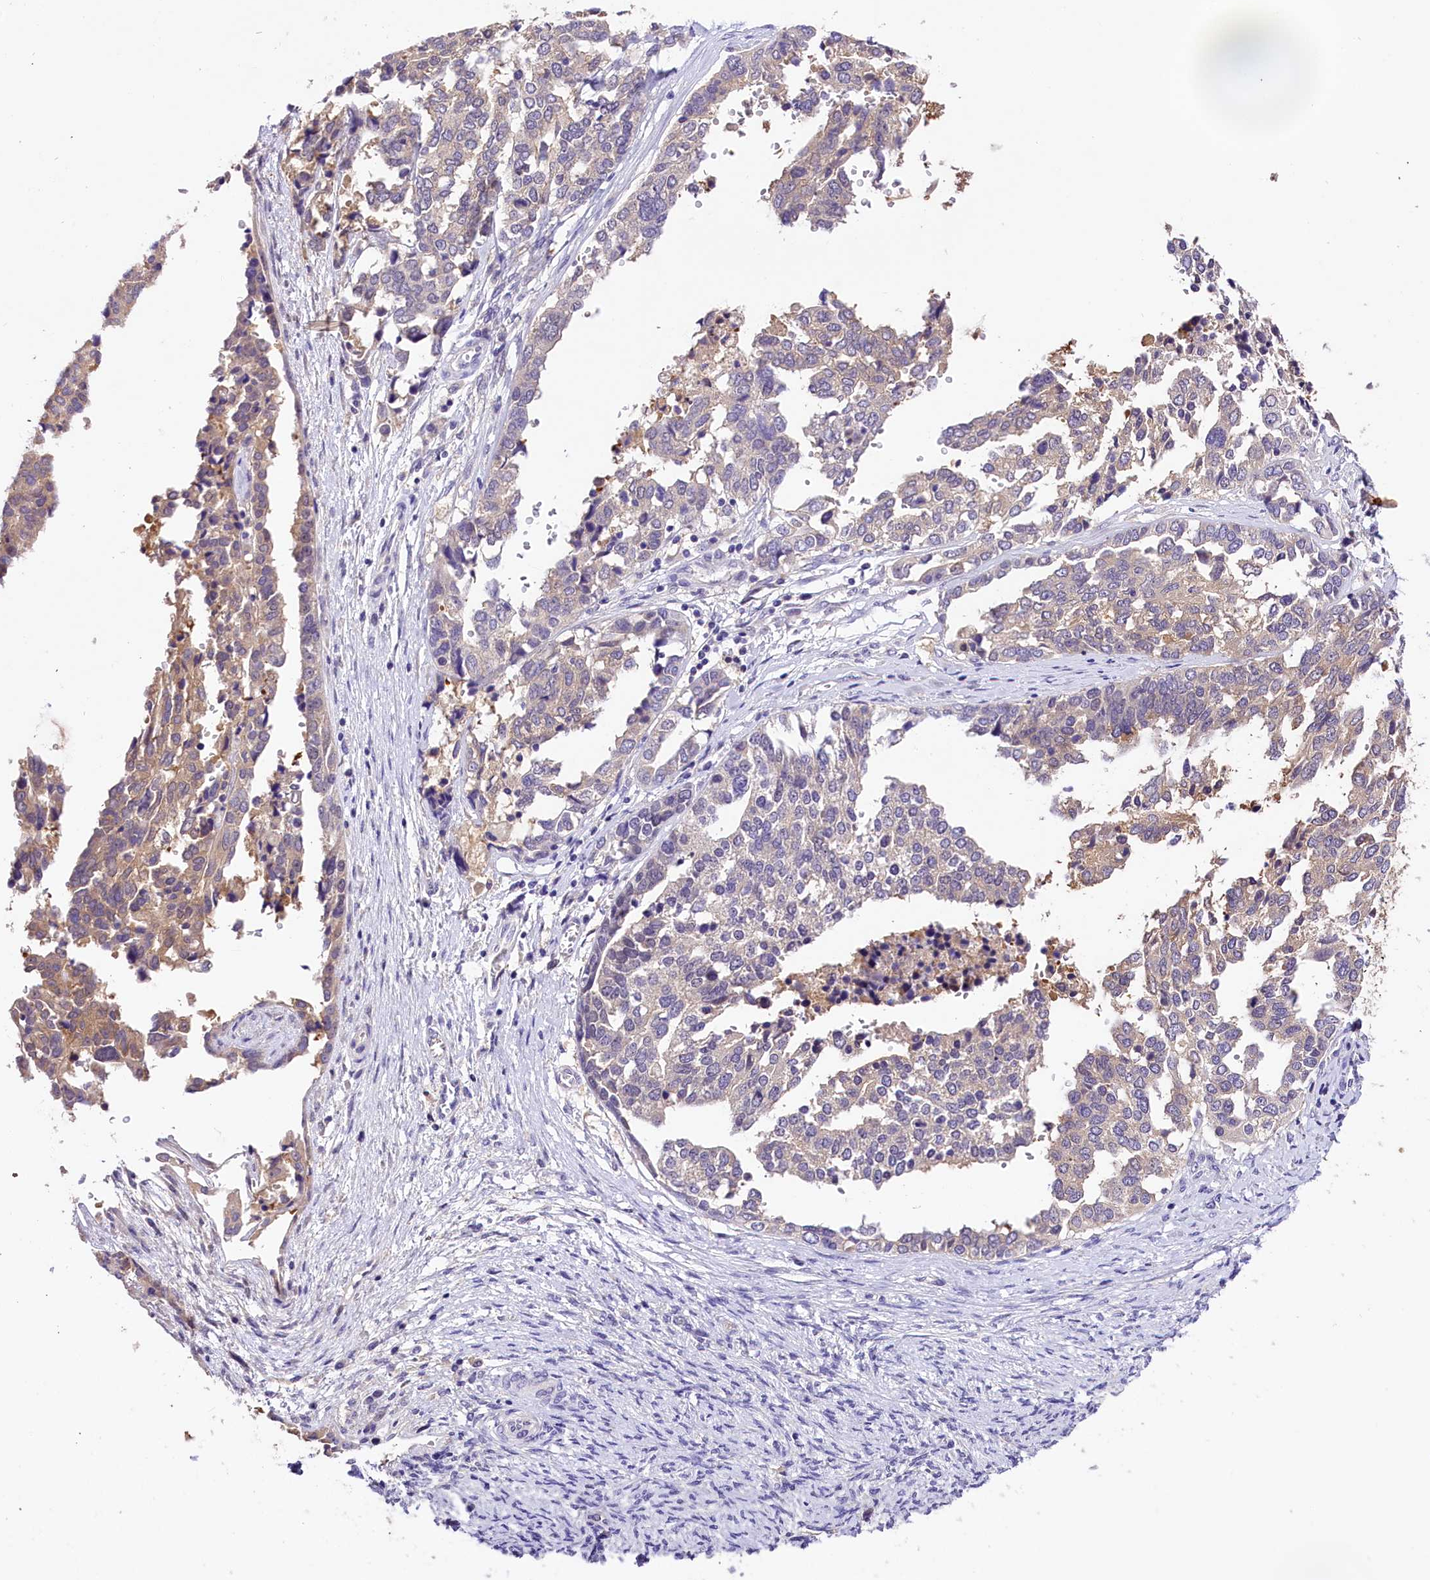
{"staining": {"intensity": "weak", "quantity": "<25%", "location": "cytoplasmic/membranous"}, "tissue": "ovarian cancer", "cell_type": "Tumor cells", "image_type": "cancer", "snomed": [{"axis": "morphology", "description": "Cystadenocarcinoma, serous, NOS"}, {"axis": "topography", "description": "Ovary"}], "caption": "Tumor cells show no significant protein positivity in ovarian cancer.", "gene": "ARMC6", "patient": {"sex": "female", "age": 44}}